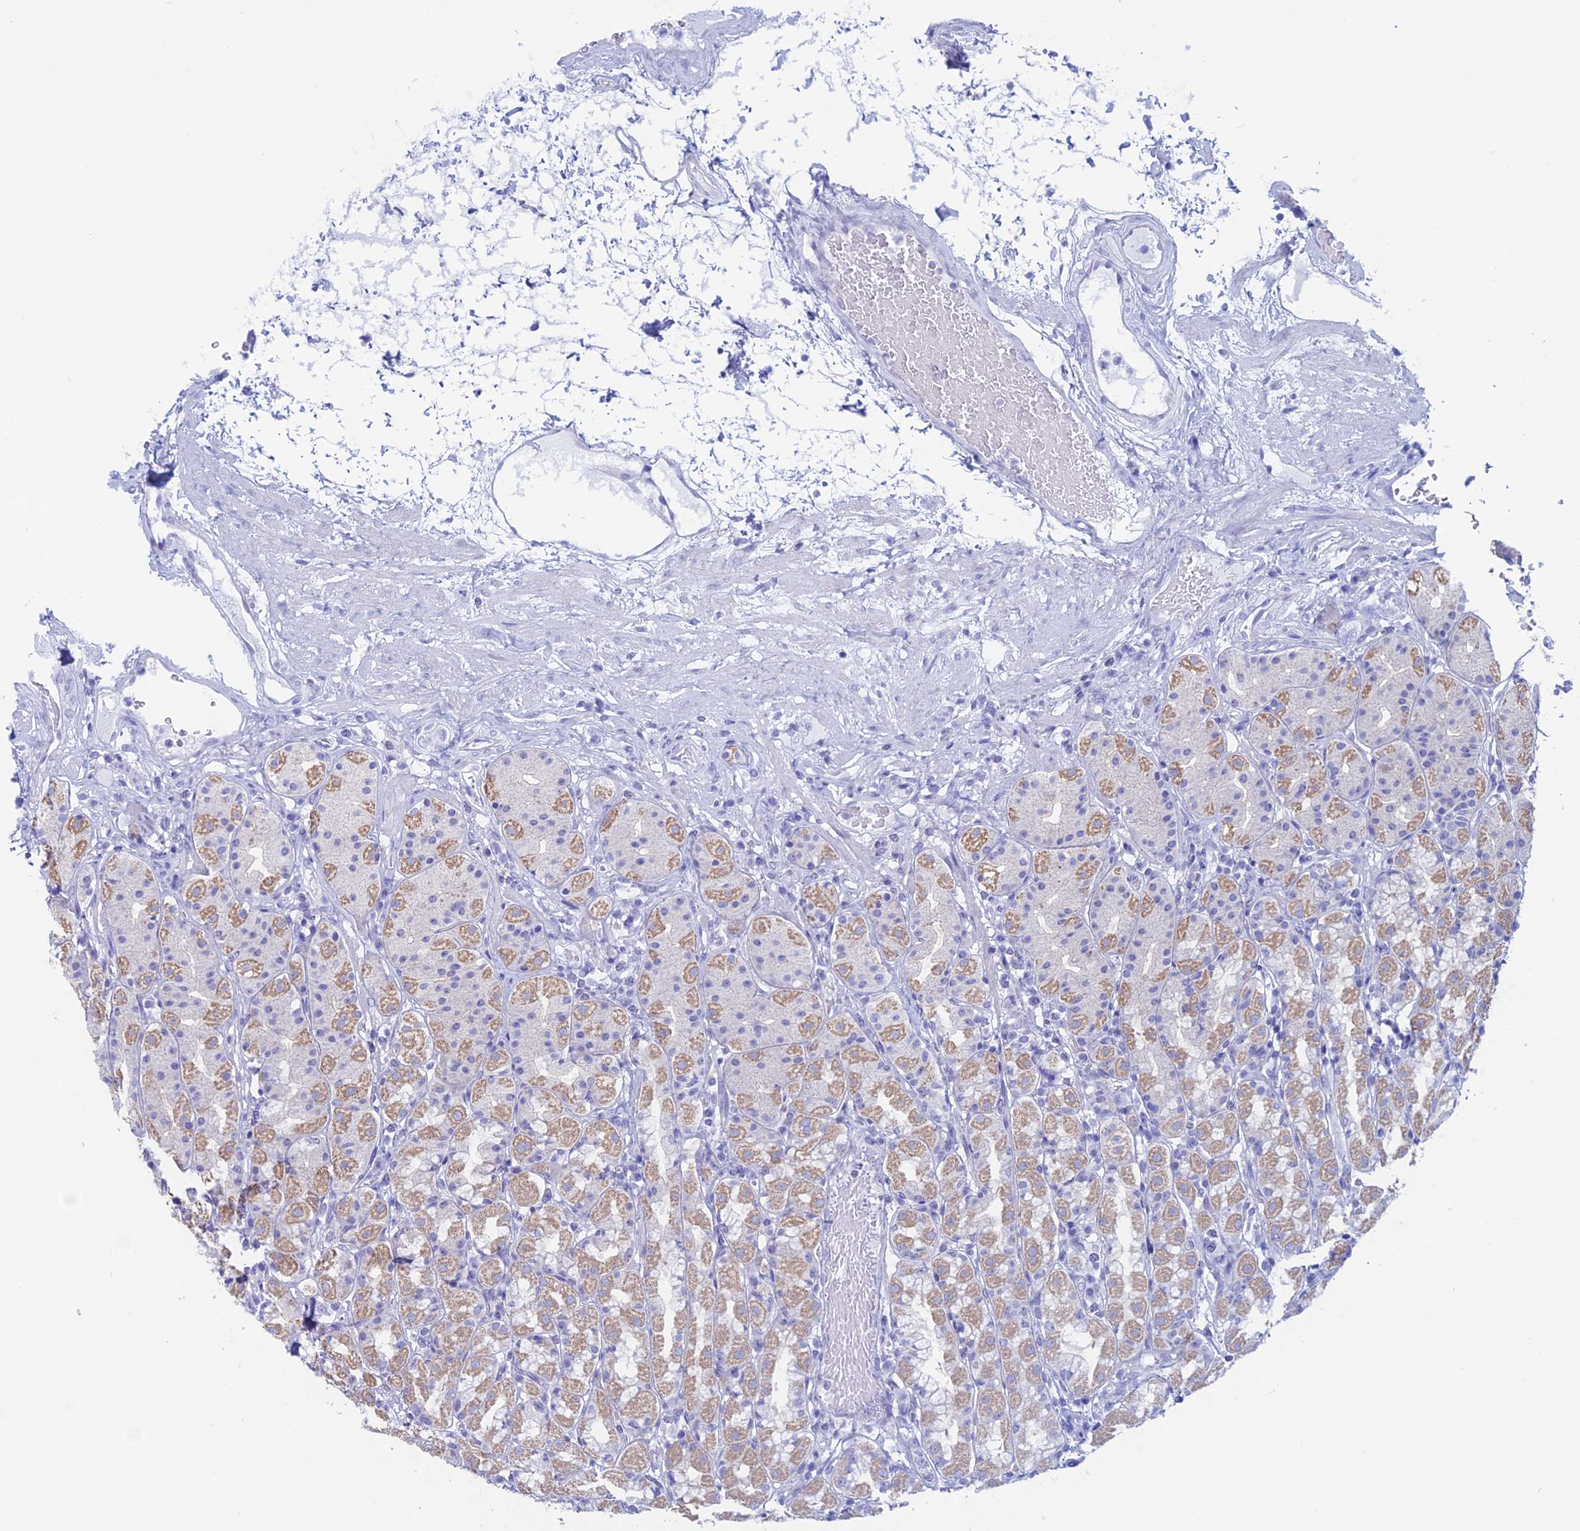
{"staining": {"intensity": "weak", "quantity": "25%-75%", "location": "cytoplasmic/membranous"}, "tissue": "stomach", "cell_type": "Glandular cells", "image_type": "normal", "snomed": [{"axis": "morphology", "description": "Normal tissue, NOS"}, {"axis": "topography", "description": "Stomach, lower"}], "caption": "Immunohistochemical staining of normal human stomach reveals 25%-75% levels of weak cytoplasmic/membranous protein positivity in about 25%-75% of glandular cells. The protein of interest is shown in brown color, while the nuclei are stained blue.", "gene": "RP1", "patient": {"sex": "female", "age": 56}}